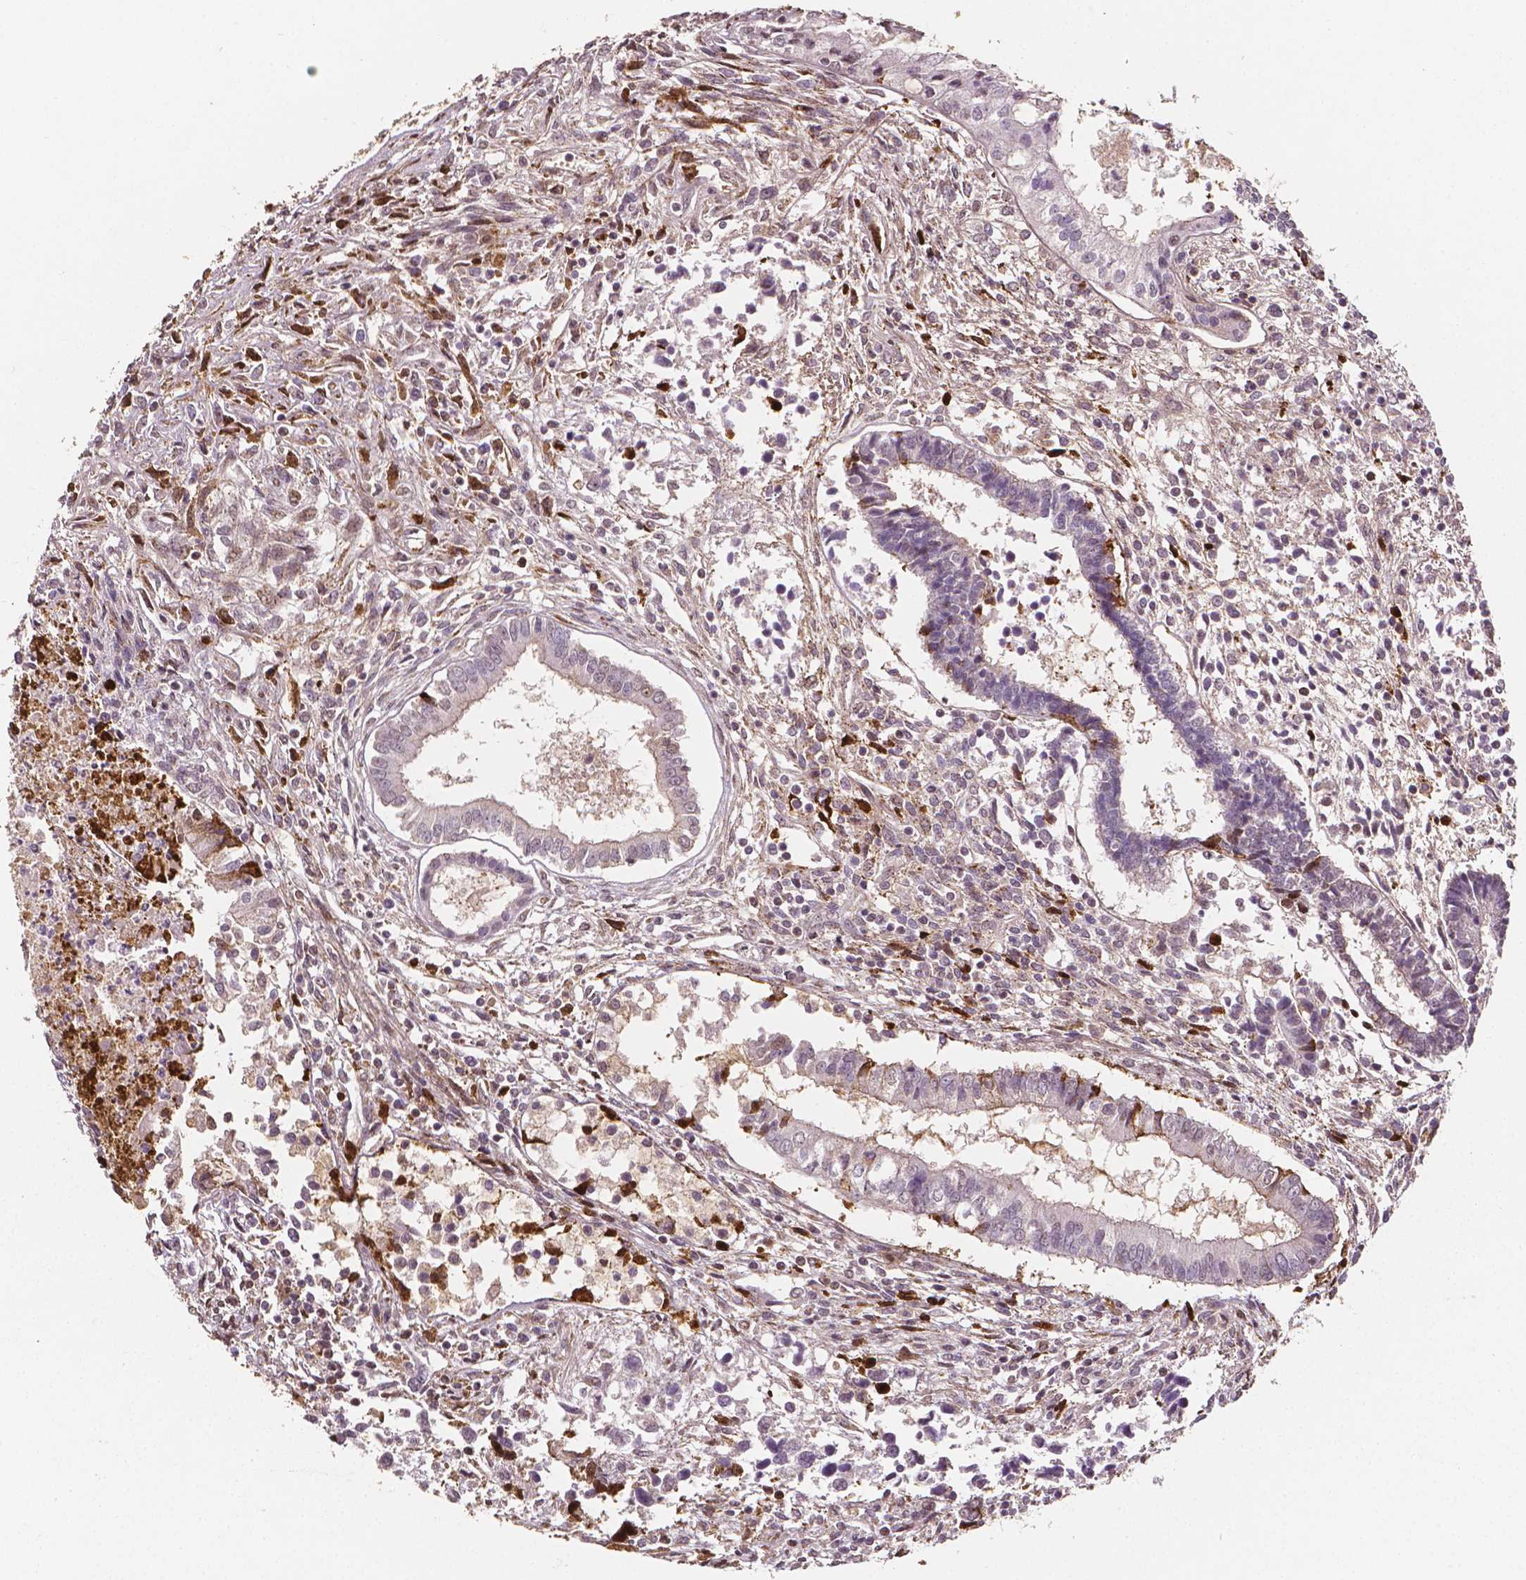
{"staining": {"intensity": "negative", "quantity": "none", "location": "none"}, "tissue": "testis cancer", "cell_type": "Tumor cells", "image_type": "cancer", "snomed": [{"axis": "morphology", "description": "Carcinoma, Embryonal, NOS"}, {"axis": "topography", "description": "Testis"}], "caption": "A photomicrograph of human testis cancer is negative for staining in tumor cells.", "gene": "DCN", "patient": {"sex": "male", "age": 37}}